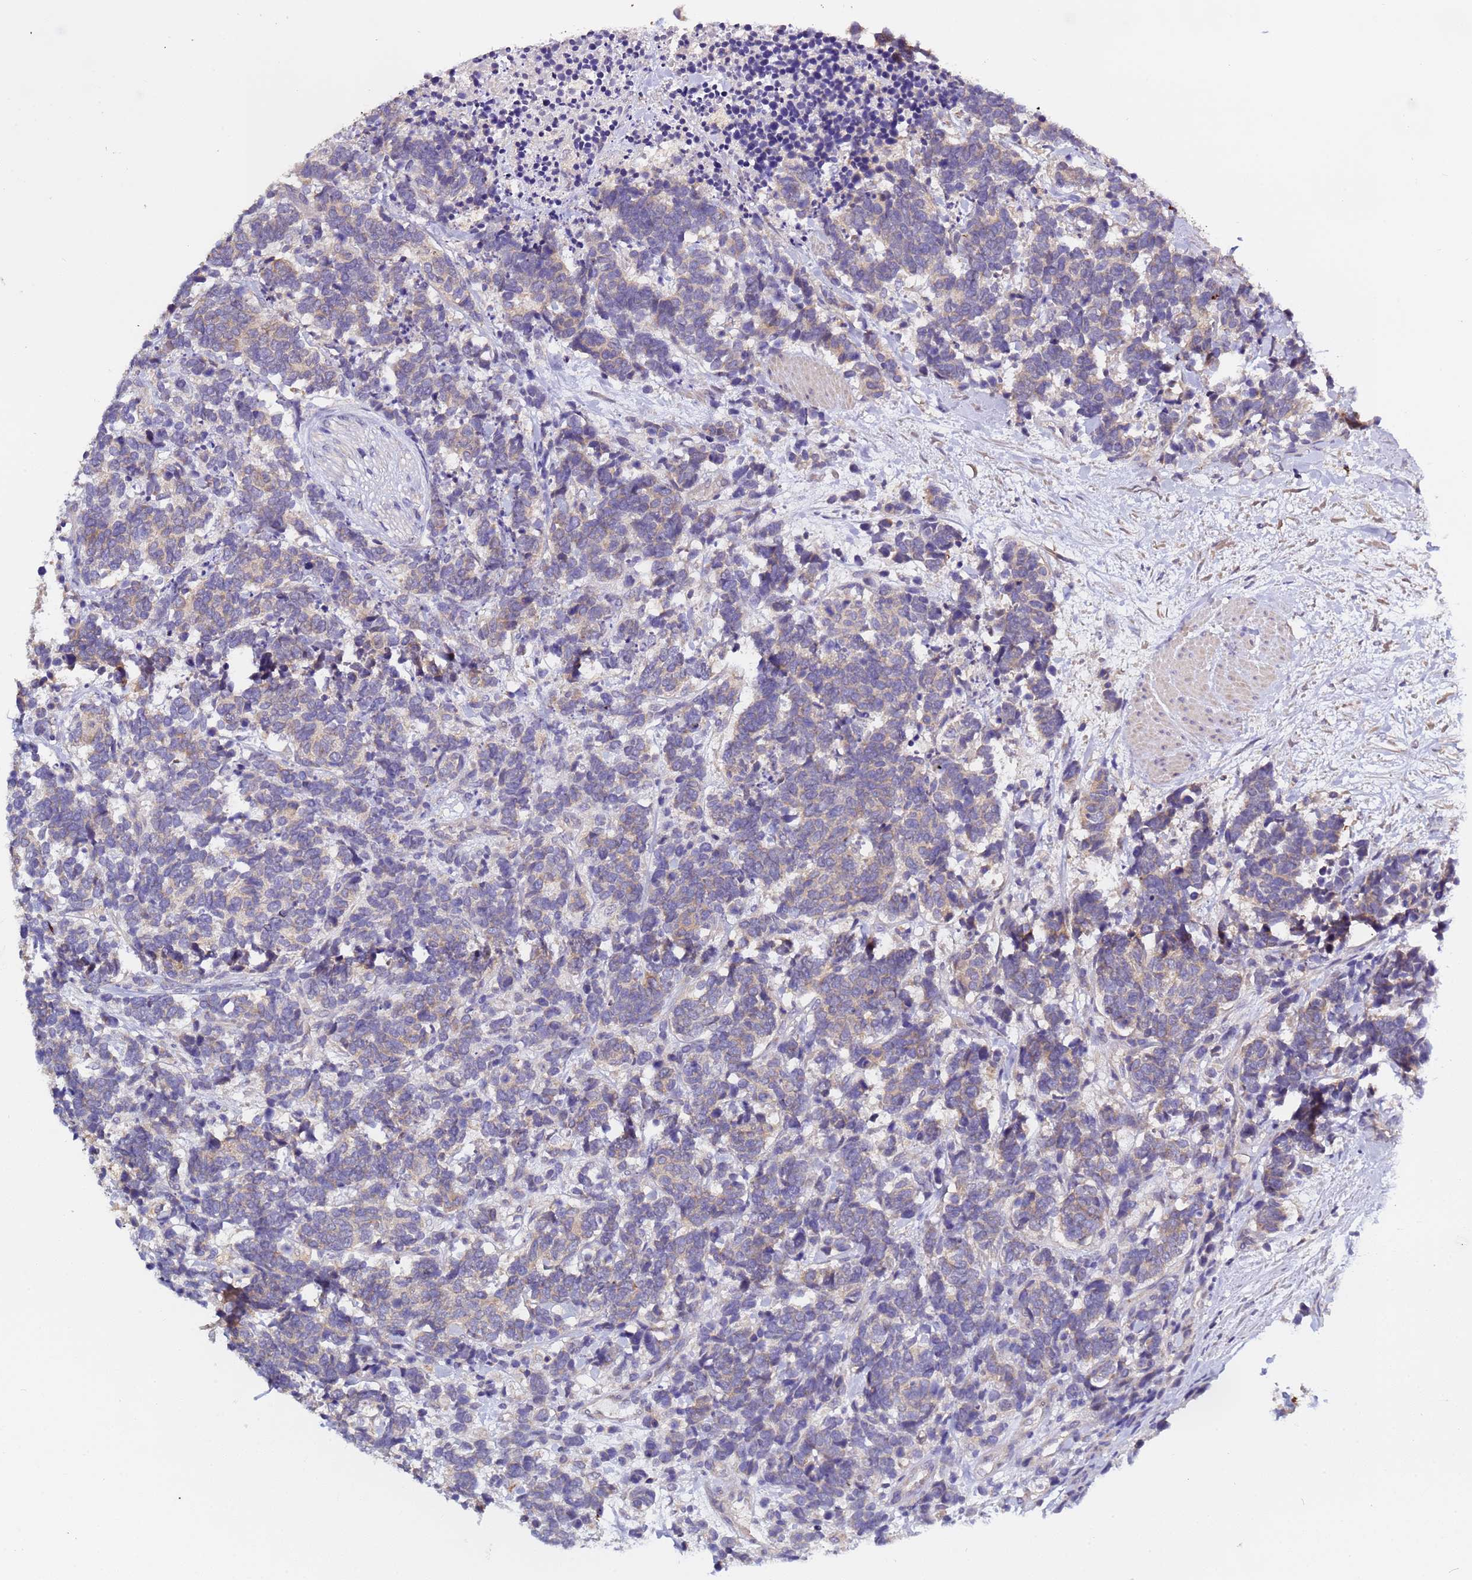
{"staining": {"intensity": "weak", "quantity": "25%-75%", "location": "cytoplasmic/membranous"}, "tissue": "carcinoid", "cell_type": "Tumor cells", "image_type": "cancer", "snomed": [{"axis": "morphology", "description": "Carcinoma, NOS"}, {"axis": "morphology", "description": "Carcinoid, malignant, NOS"}, {"axis": "topography", "description": "Prostate"}], "caption": "Immunohistochemistry image of neoplastic tissue: human carcinoid stained using IHC reveals low levels of weak protein expression localized specifically in the cytoplasmic/membranous of tumor cells, appearing as a cytoplasmic/membranous brown color.", "gene": "ELMOD2", "patient": {"sex": "male", "age": 57}}